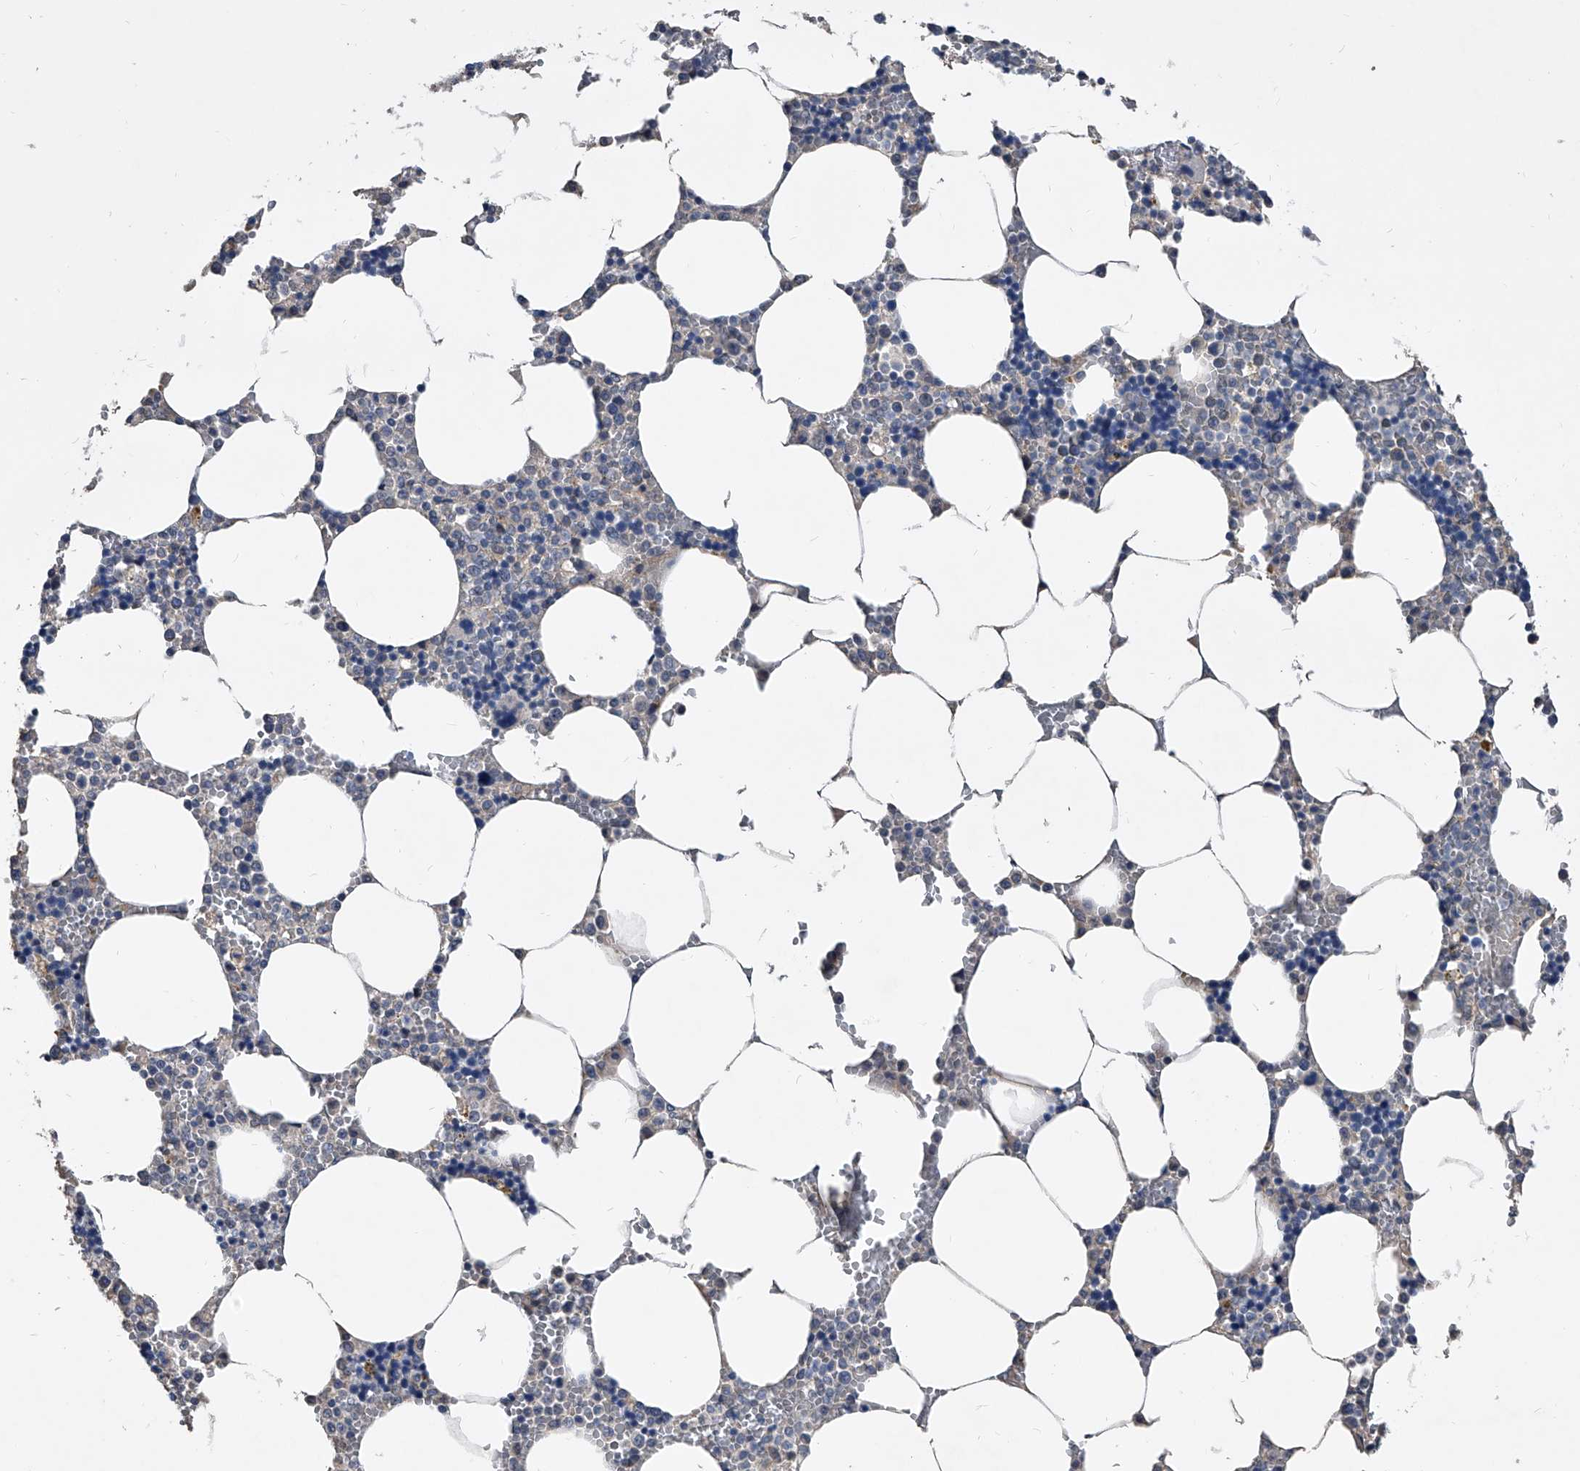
{"staining": {"intensity": "negative", "quantity": "none", "location": "none"}, "tissue": "bone marrow", "cell_type": "Hematopoietic cells", "image_type": "normal", "snomed": [{"axis": "morphology", "description": "Normal tissue, NOS"}, {"axis": "topography", "description": "Bone marrow"}], "caption": "IHC of benign bone marrow demonstrates no positivity in hematopoietic cells. The staining was performed using DAB to visualize the protein expression in brown, while the nuclei were stained in blue with hematoxylin (Magnification: 20x).", "gene": "PHACTR1", "patient": {"sex": "male", "age": 70}}